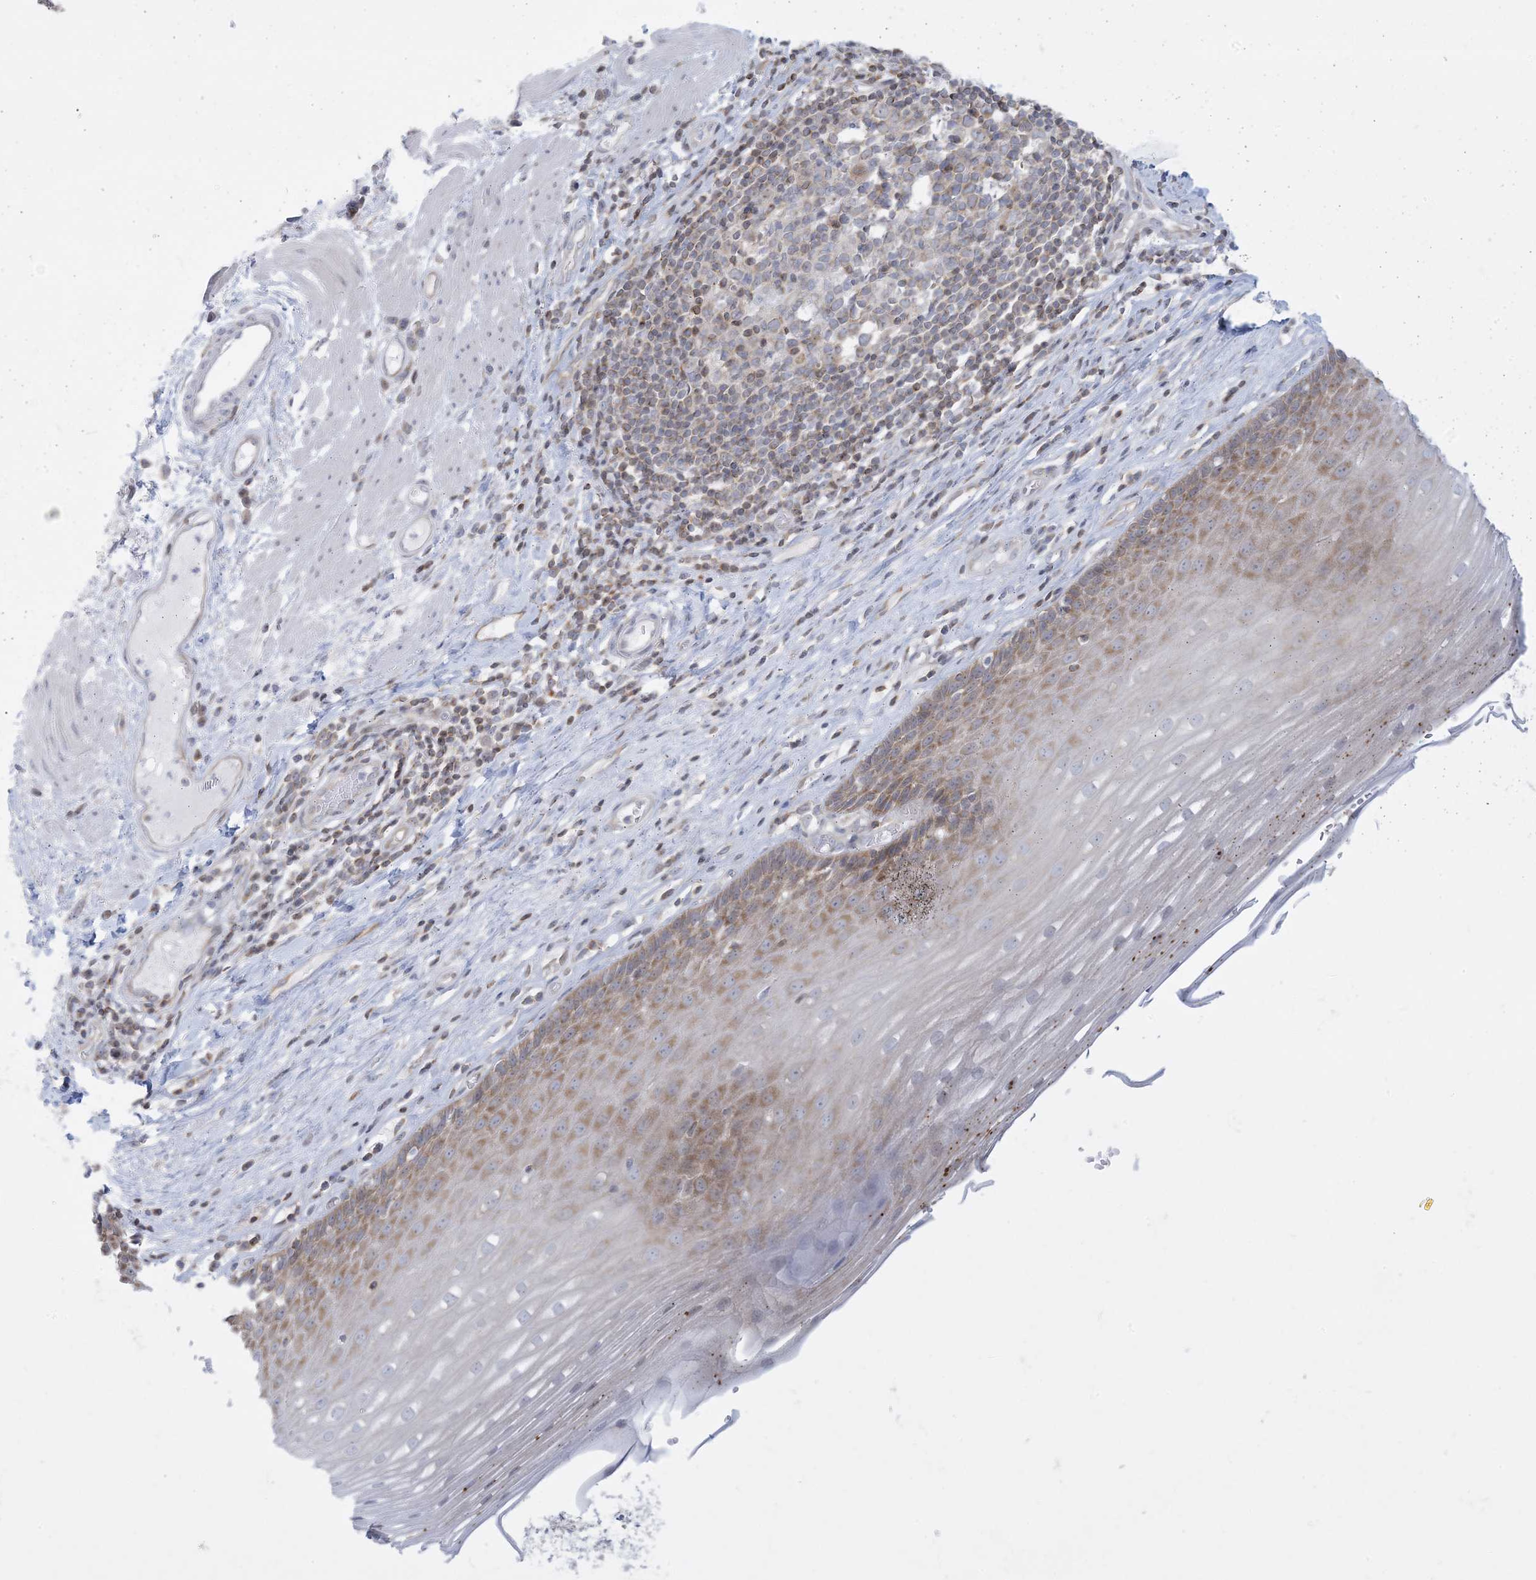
{"staining": {"intensity": "moderate", "quantity": "25%-75%", "location": "cytoplasmic/membranous"}, "tissue": "esophagus", "cell_type": "Squamous epithelial cells", "image_type": "normal", "snomed": [{"axis": "morphology", "description": "Normal tissue, NOS"}, {"axis": "topography", "description": "Esophagus"}], "caption": "The photomicrograph shows immunohistochemical staining of benign esophagus. There is moderate cytoplasmic/membranous positivity is seen in about 25%-75% of squamous epithelial cells. The staining was performed using DAB (3,3'-diaminobenzidine) to visualize the protein expression in brown, while the nuclei were stained in blue with hematoxylin (Magnification: 20x).", "gene": "SLAMF9", "patient": {"sex": "male", "age": 62}}